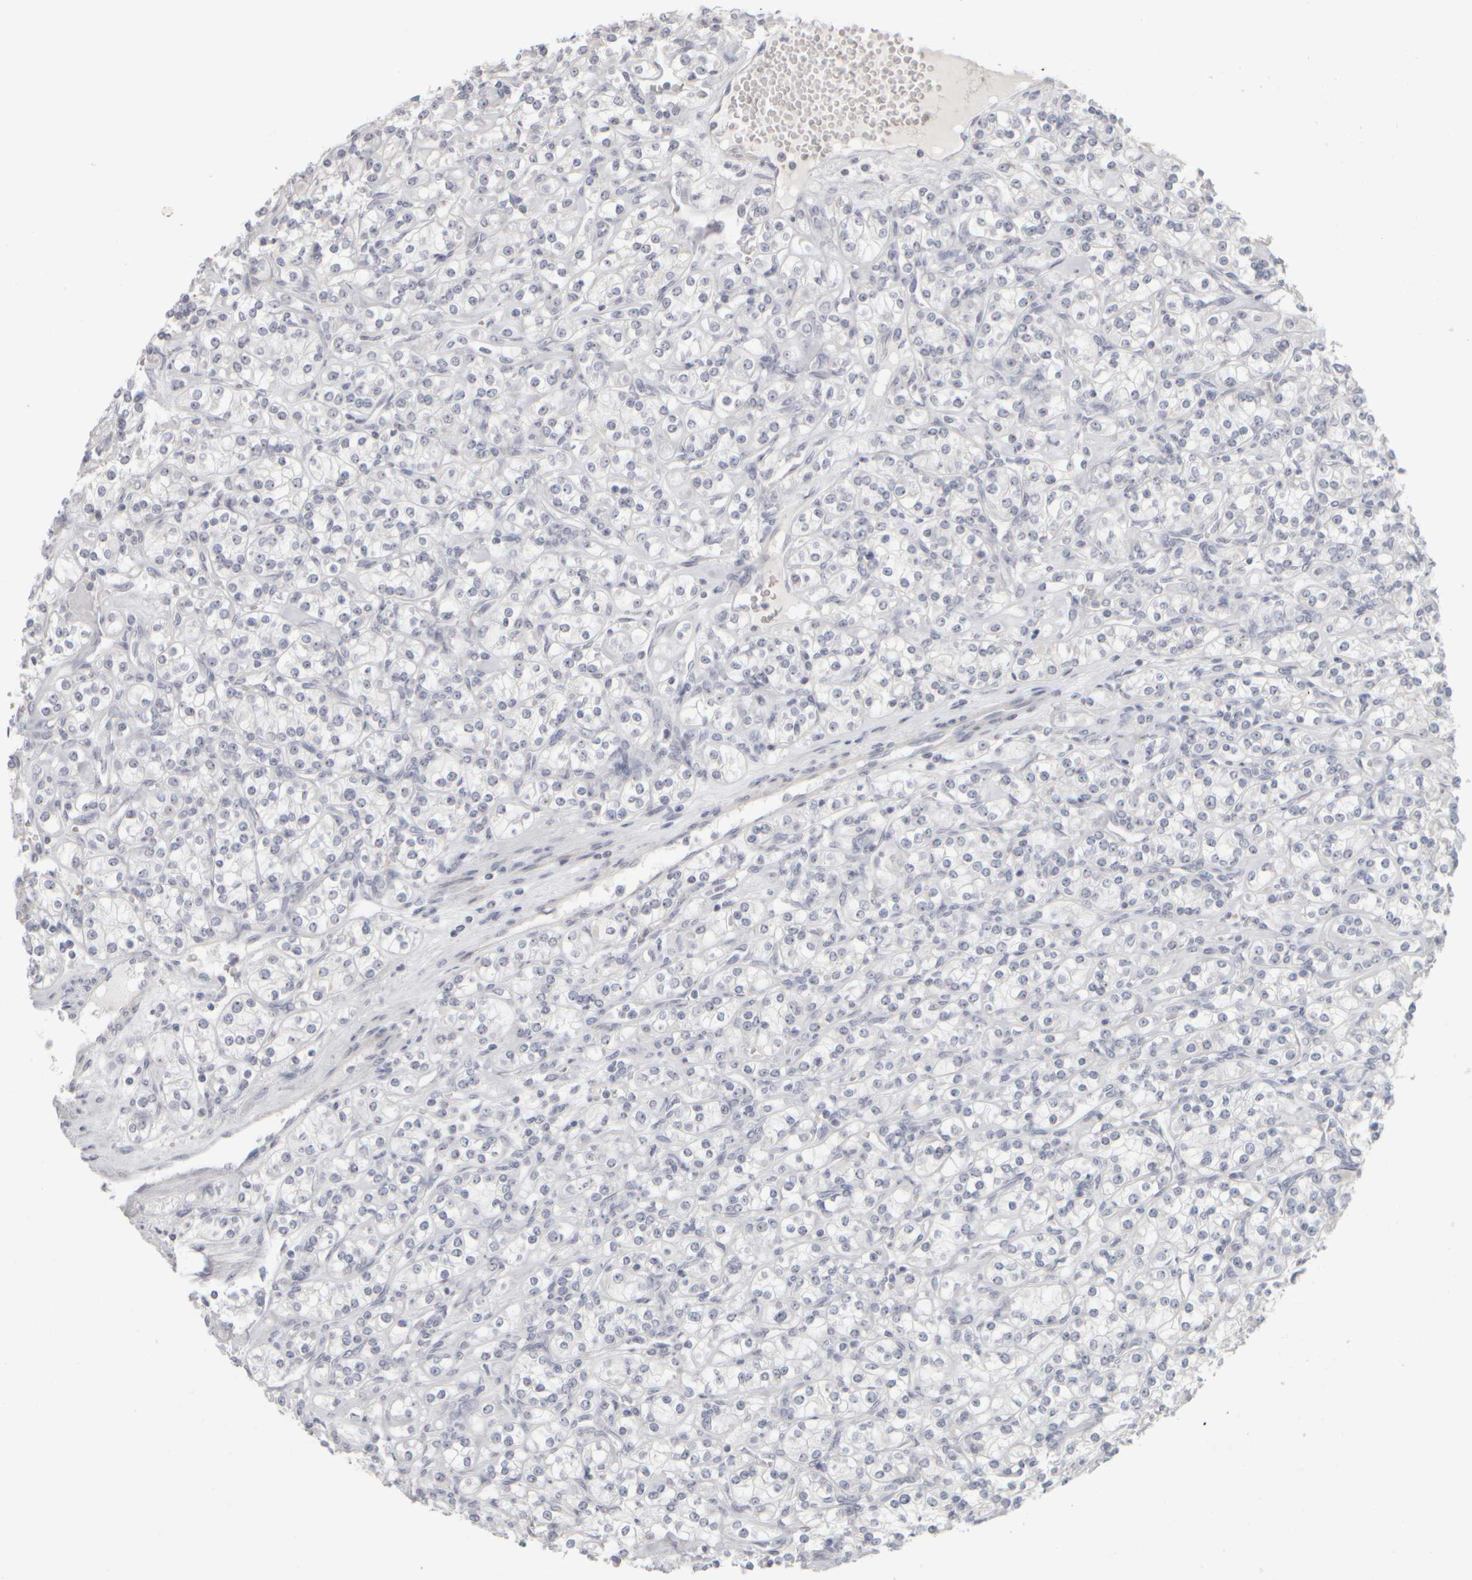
{"staining": {"intensity": "negative", "quantity": "none", "location": "none"}, "tissue": "renal cancer", "cell_type": "Tumor cells", "image_type": "cancer", "snomed": [{"axis": "morphology", "description": "Adenocarcinoma, NOS"}, {"axis": "topography", "description": "Kidney"}], "caption": "A photomicrograph of human renal cancer is negative for staining in tumor cells.", "gene": "DCXR", "patient": {"sex": "male", "age": 77}}